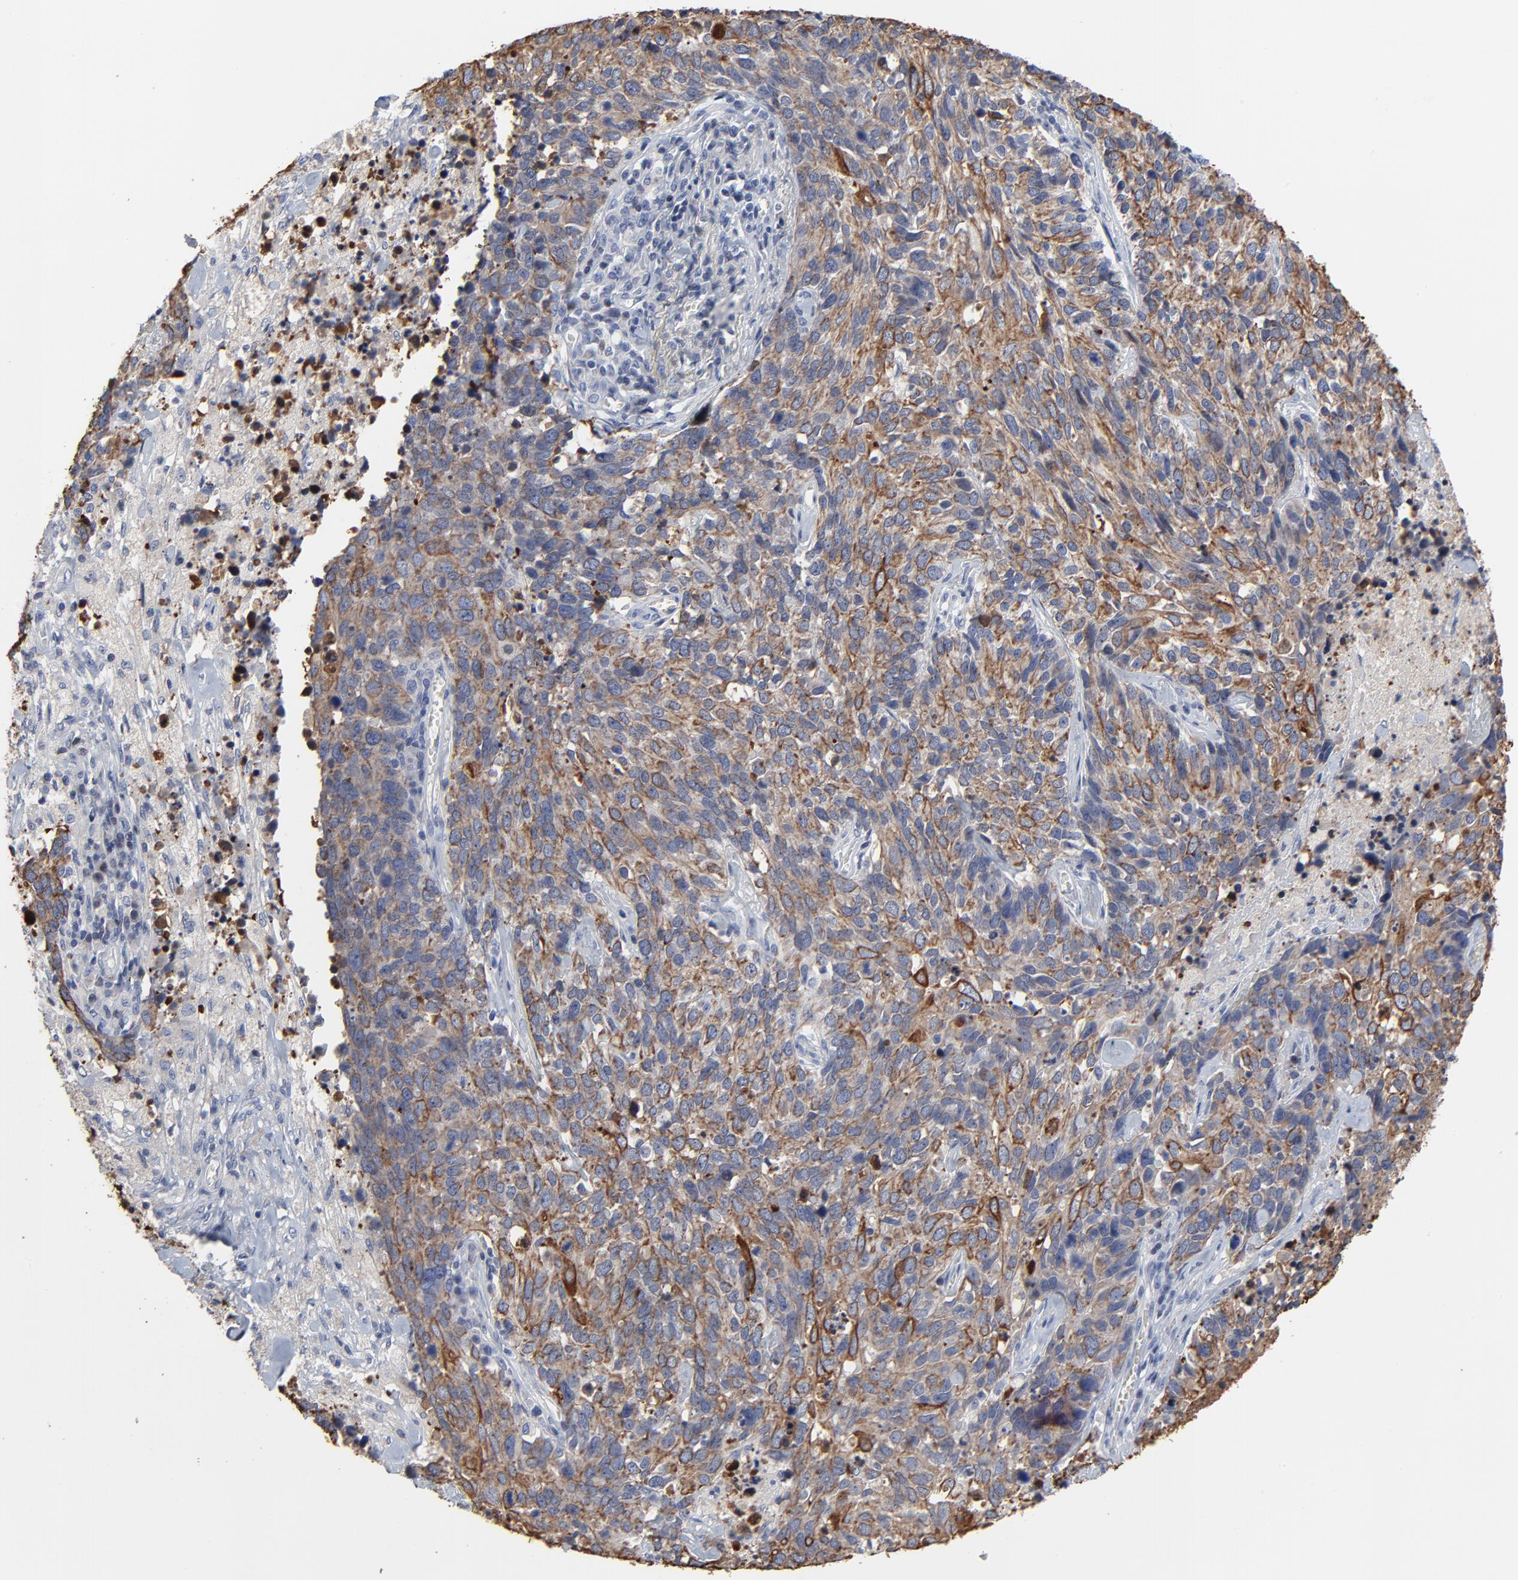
{"staining": {"intensity": "moderate", "quantity": ">75%", "location": "cytoplasmic/membranous"}, "tissue": "lung cancer", "cell_type": "Tumor cells", "image_type": "cancer", "snomed": [{"axis": "morphology", "description": "Neoplasm, malignant, NOS"}, {"axis": "topography", "description": "Lung"}], "caption": "Immunohistochemical staining of lung malignant neoplasm shows medium levels of moderate cytoplasmic/membranous positivity in about >75% of tumor cells.", "gene": "LNX1", "patient": {"sex": "female", "age": 76}}